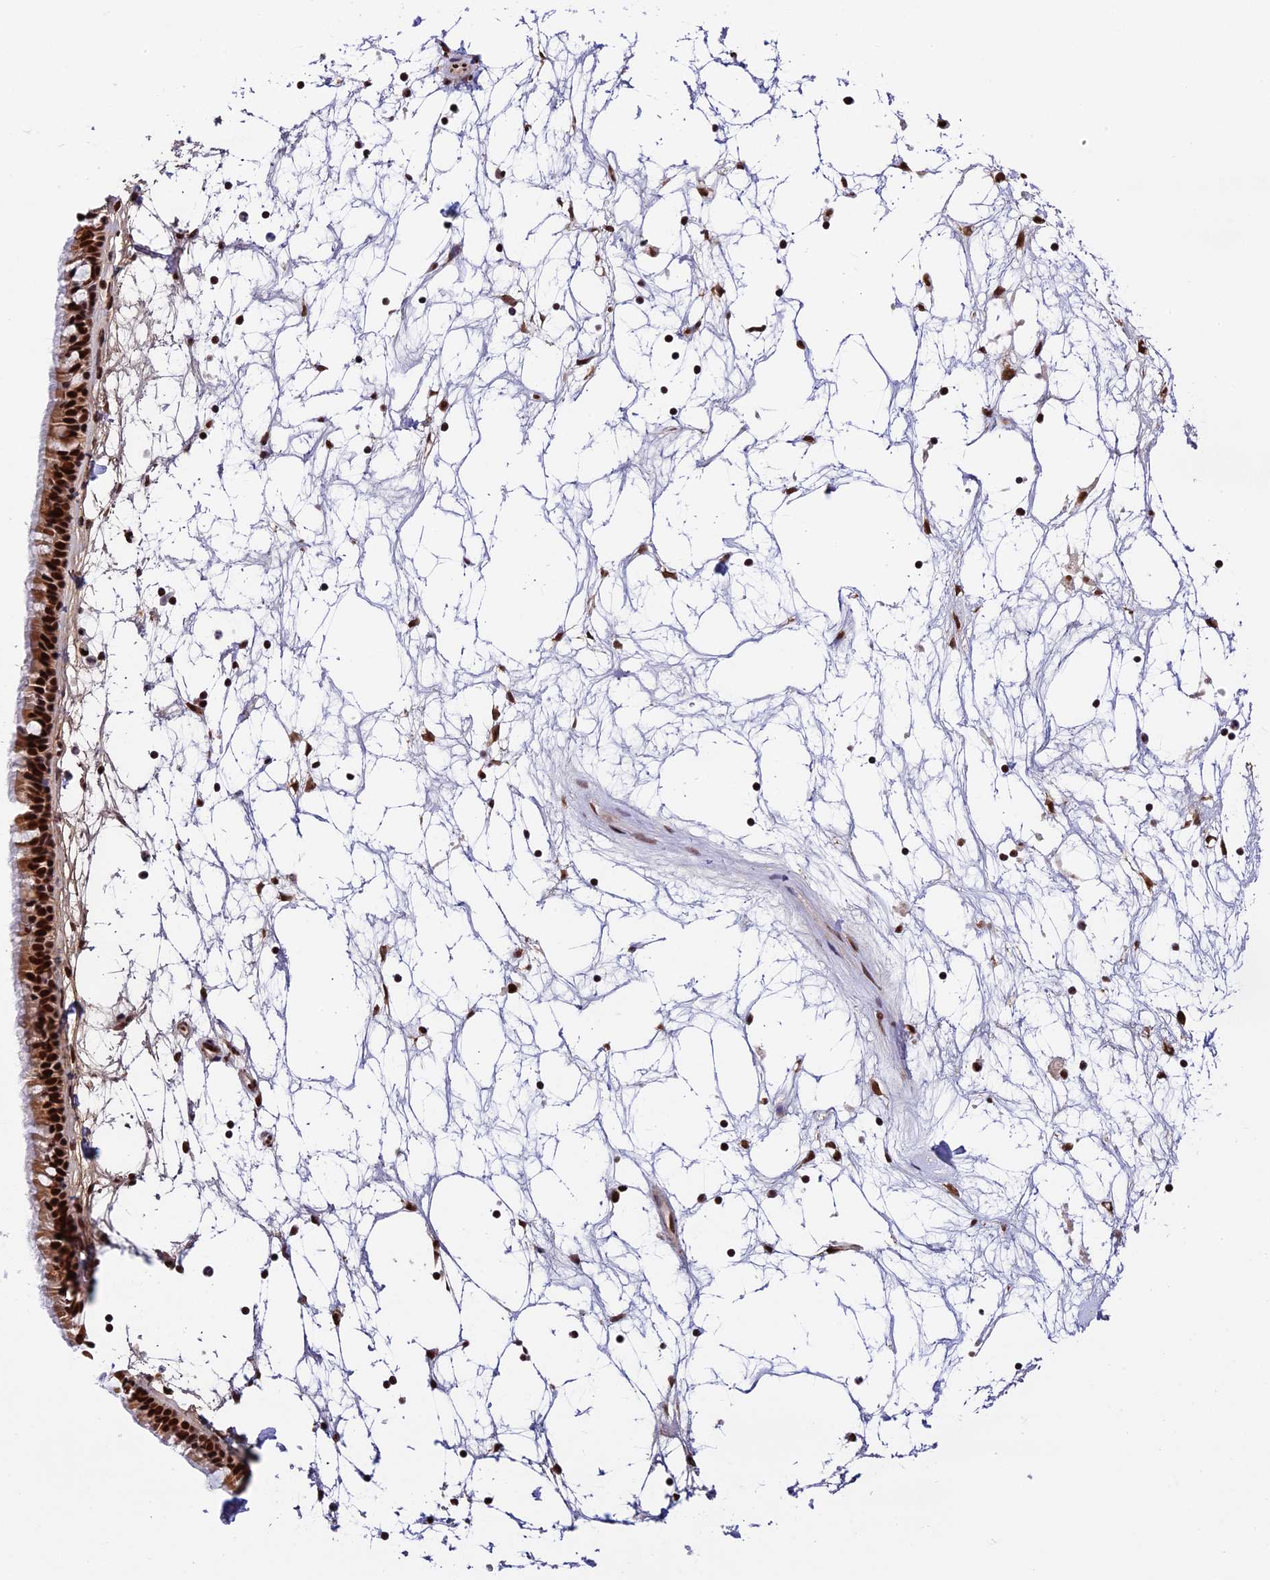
{"staining": {"intensity": "strong", "quantity": ">75%", "location": "nuclear"}, "tissue": "nasopharynx", "cell_type": "Respiratory epithelial cells", "image_type": "normal", "snomed": [{"axis": "morphology", "description": "Normal tissue, NOS"}, {"axis": "topography", "description": "Nasopharynx"}], "caption": "Nasopharynx stained with DAB immunohistochemistry demonstrates high levels of strong nuclear staining in about >75% of respiratory epithelial cells. The staining is performed using DAB (3,3'-diaminobenzidine) brown chromogen to label protein expression. The nuclei are counter-stained blue using hematoxylin.", "gene": "RAMACL", "patient": {"sex": "male", "age": 64}}